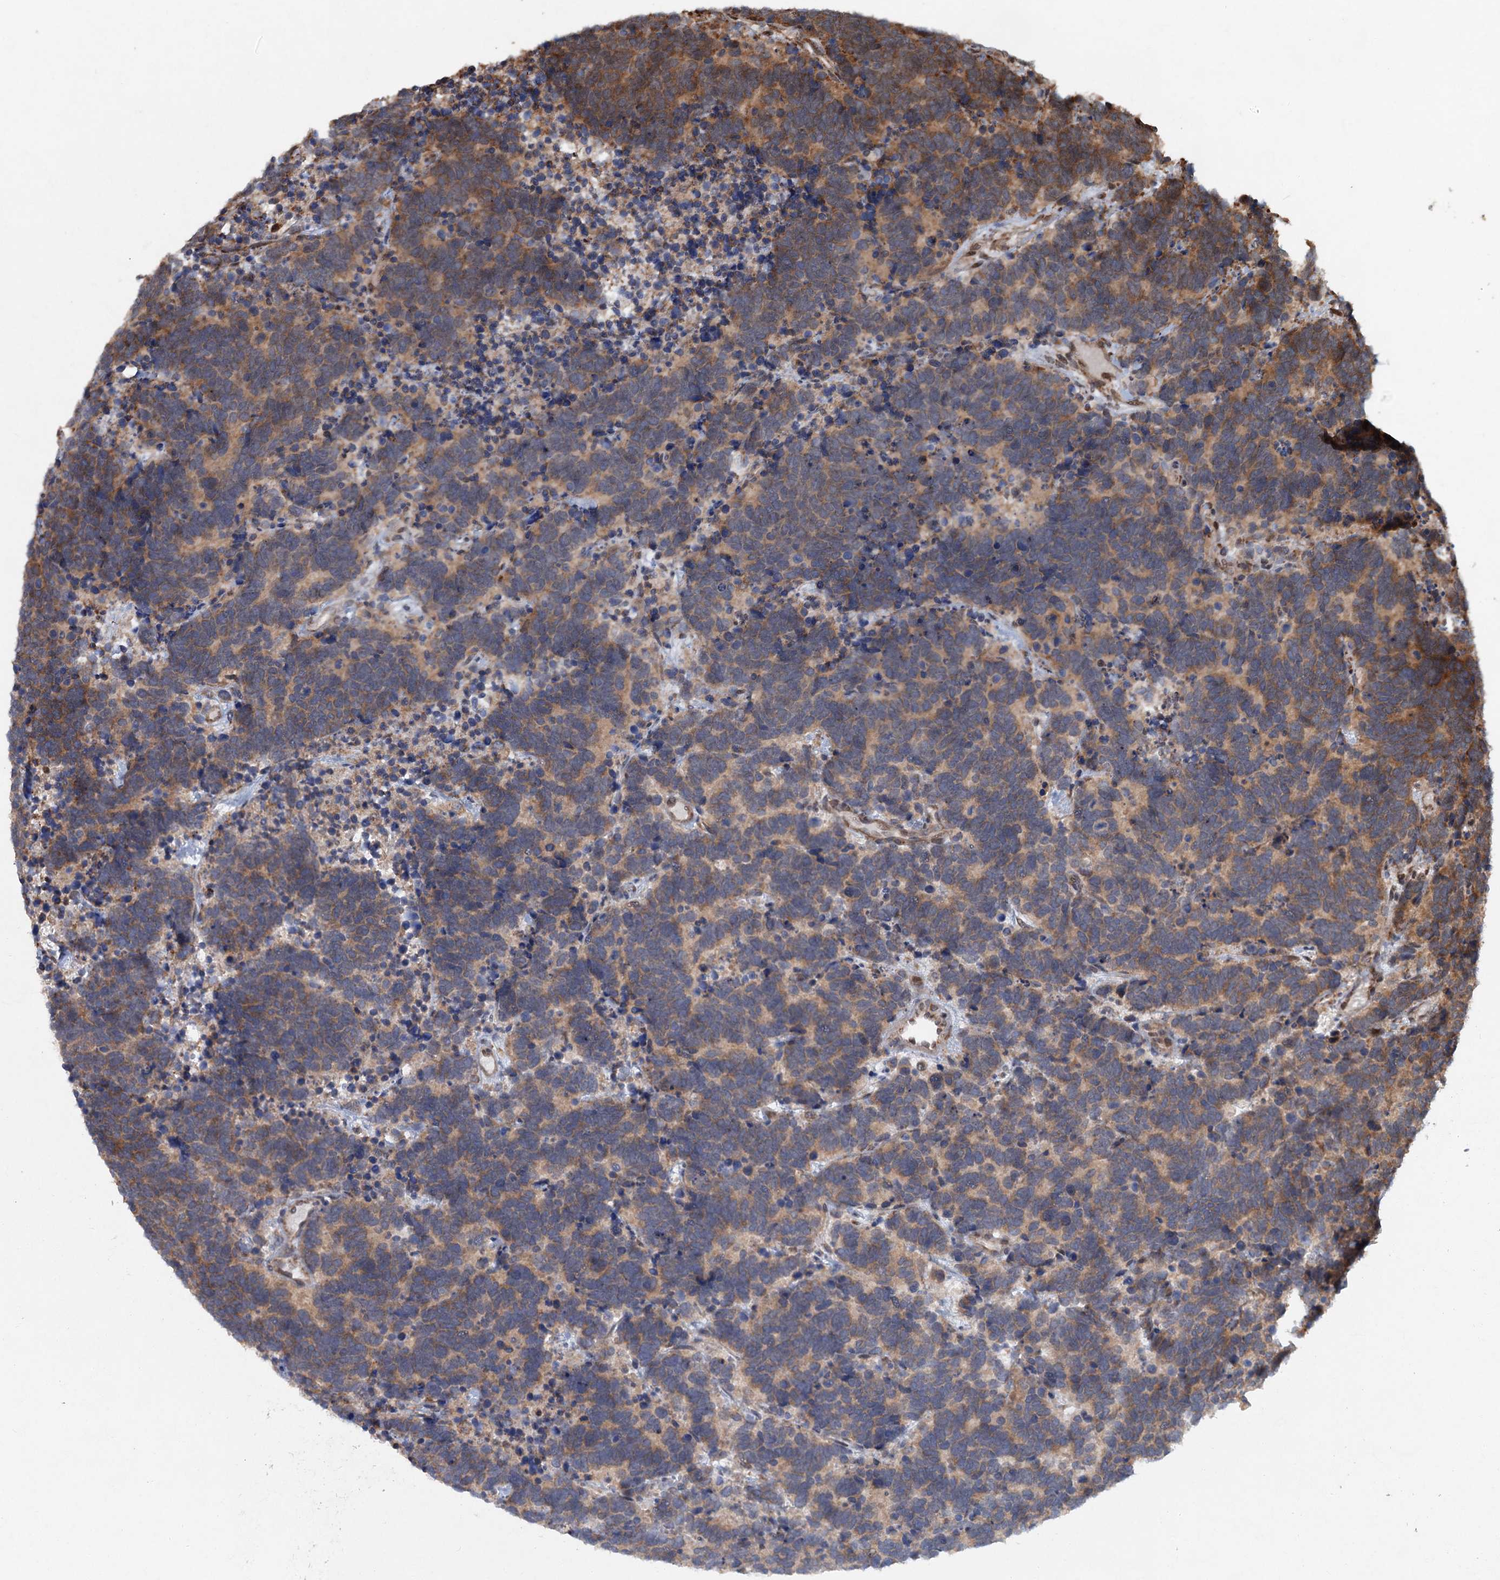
{"staining": {"intensity": "moderate", "quantity": ">75%", "location": "cytoplasmic/membranous"}, "tissue": "carcinoid", "cell_type": "Tumor cells", "image_type": "cancer", "snomed": [{"axis": "morphology", "description": "Carcinoma, NOS"}, {"axis": "morphology", "description": "Carcinoid, malignant, NOS"}, {"axis": "topography", "description": "Urinary bladder"}], "caption": "Carcinoid stained for a protein displays moderate cytoplasmic/membranous positivity in tumor cells. Nuclei are stained in blue.", "gene": "SRPX2", "patient": {"sex": "male", "age": 57}}